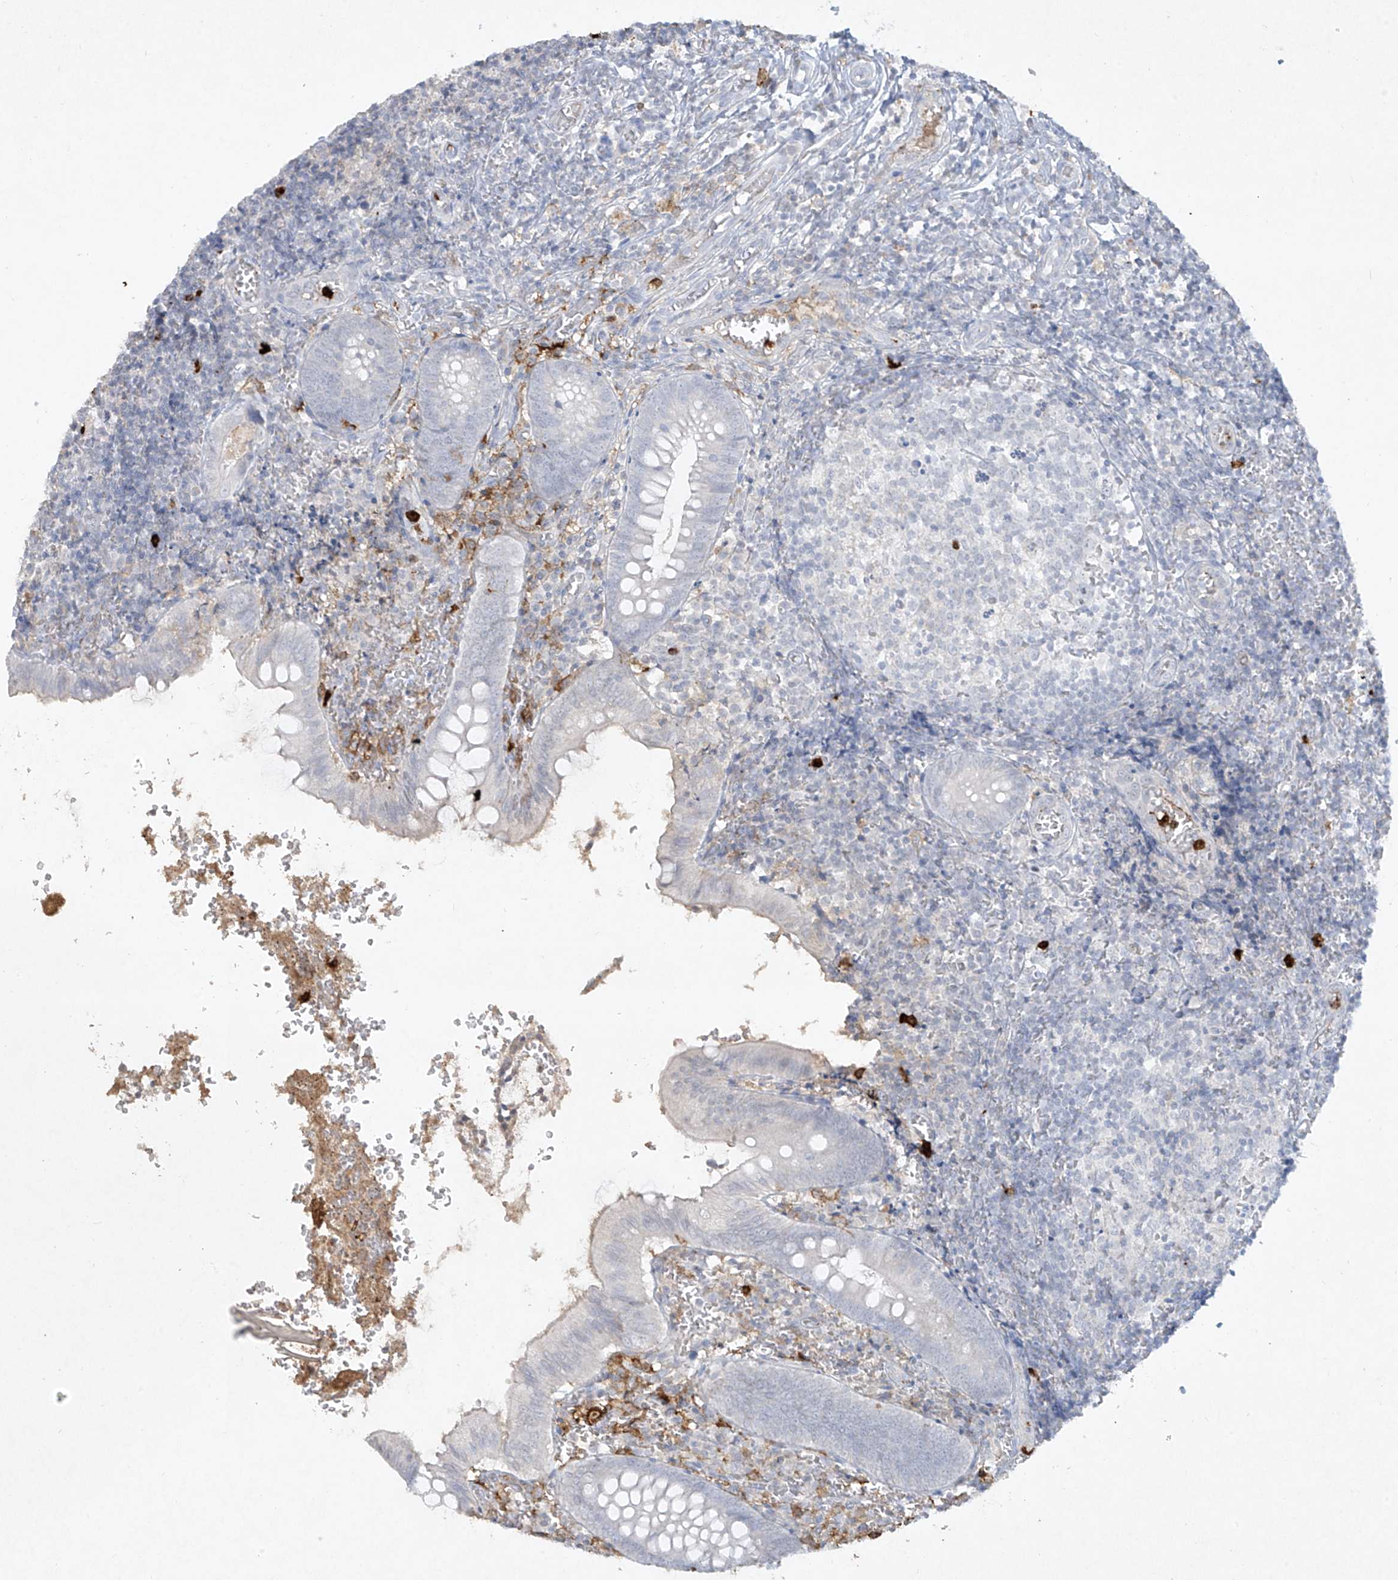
{"staining": {"intensity": "negative", "quantity": "none", "location": "none"}, "tissue": "appendix", "cell_type": "Glandular cells", "image_type": "normal", "snomed": [{"axis": "morphology", "description": "Normal tissue, NOS"}, {"axis": "topography", "description": "Appendix"}], "caption": "Immunohistochemistry photomicrograph of normal appendix: human appendix stained with DAB (3,3'-diaminobenzidine) reveals no significant protein positivity in glandular cells.", "gene": "FCGR3A", "patient": {"sex": "male", "age": 8}}